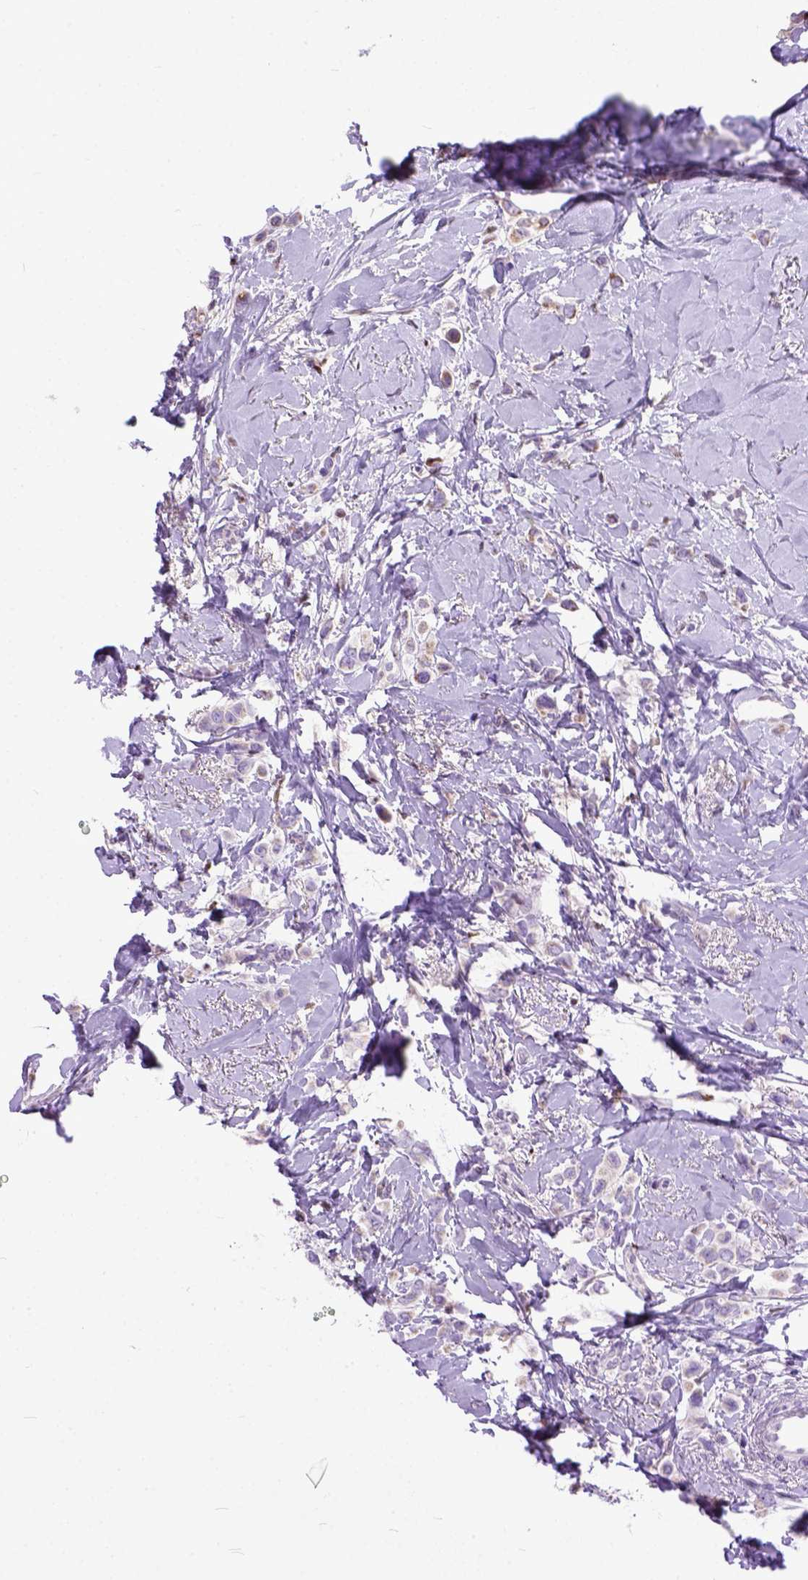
{"staining": {"intensity": "weak", "quantity": ">75%", "location": "cytoplasmic/membranous"}, "tissue": "breast cancer", "cell_type": "Tumor cells", "image_type": "cancer", "snomed": [{"axis": "morphology", "description": "Lobular carcinoma"}, {"axis": "topography", "description": "Breast"}], "caption": "Lobular carcinoma (breast) stained with DAB (3,3'-diaminobenzidine) IHC exhibits low levels of weak cytoplasmic/membranous positivity in about >75% of tumor cells.", "gene": "CRB1", "patient": {"sex": "female", "age": 66}}